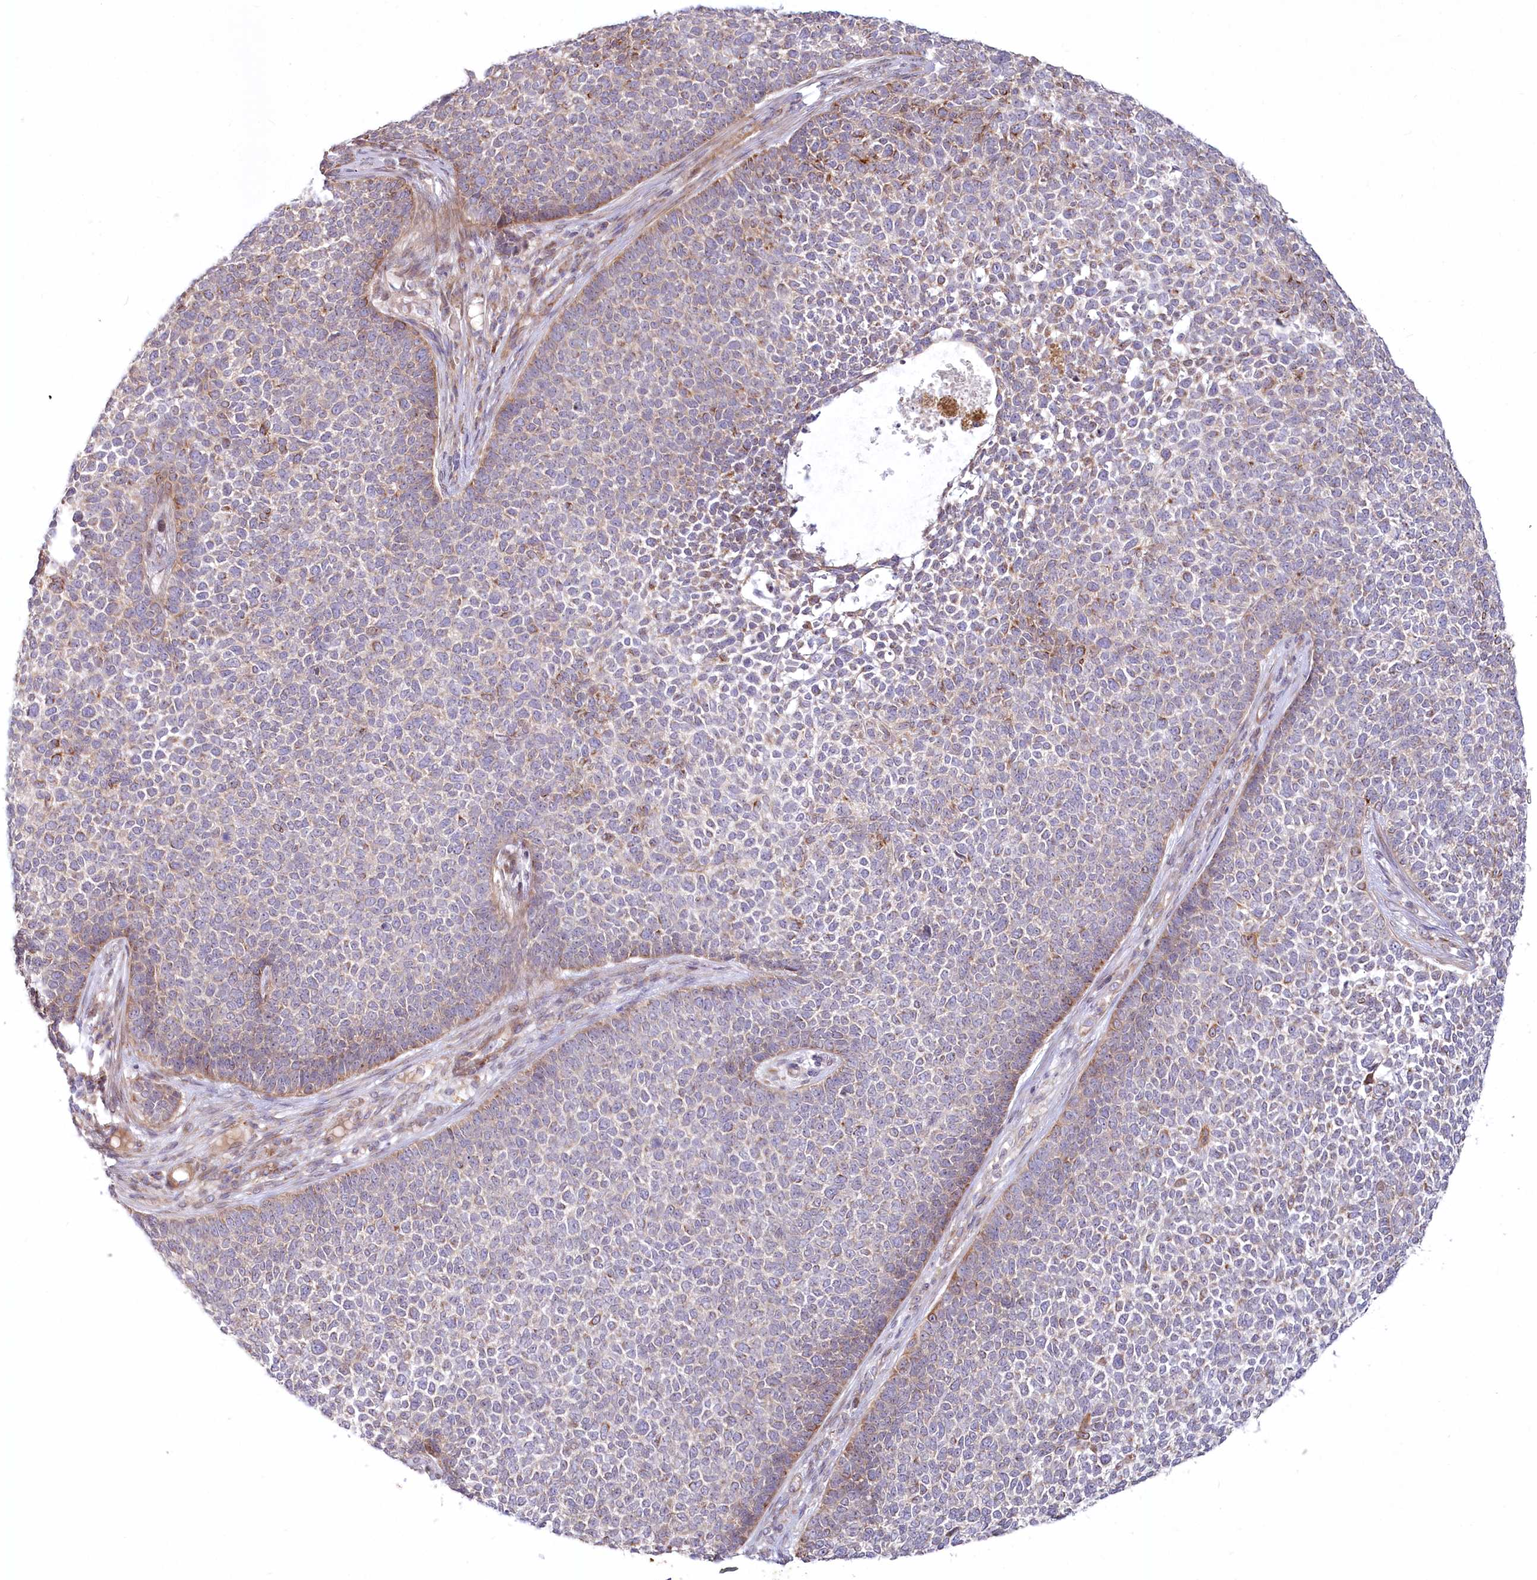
{"staining": {"intensity": "weak", "quantity": "25%-75%", "location": "cytoplasmic/membranous"}, "tissue": "skin cancer", "cell_type": "Tumor cells", "image_type": "cancer", "snomed": [{"axis": "morphology", "description": "Basal cell carcinoma"}, {"axis": "topography", "description": "Skin"}], "caption": "Immunohistochemical staining of human skin cancer (basal cell carcinoma) exhibits weak cytoplasmic/membranous protein staining in about 25%-75% of tumor cells. Using DAB (3,3'-diaminobenzidine) (brown) and hematoxylin (blue) stains, captured at high magnification using brightfield microscopy.", "gene": "MTG1", "patient": {"sex": "female", "age": 84}}